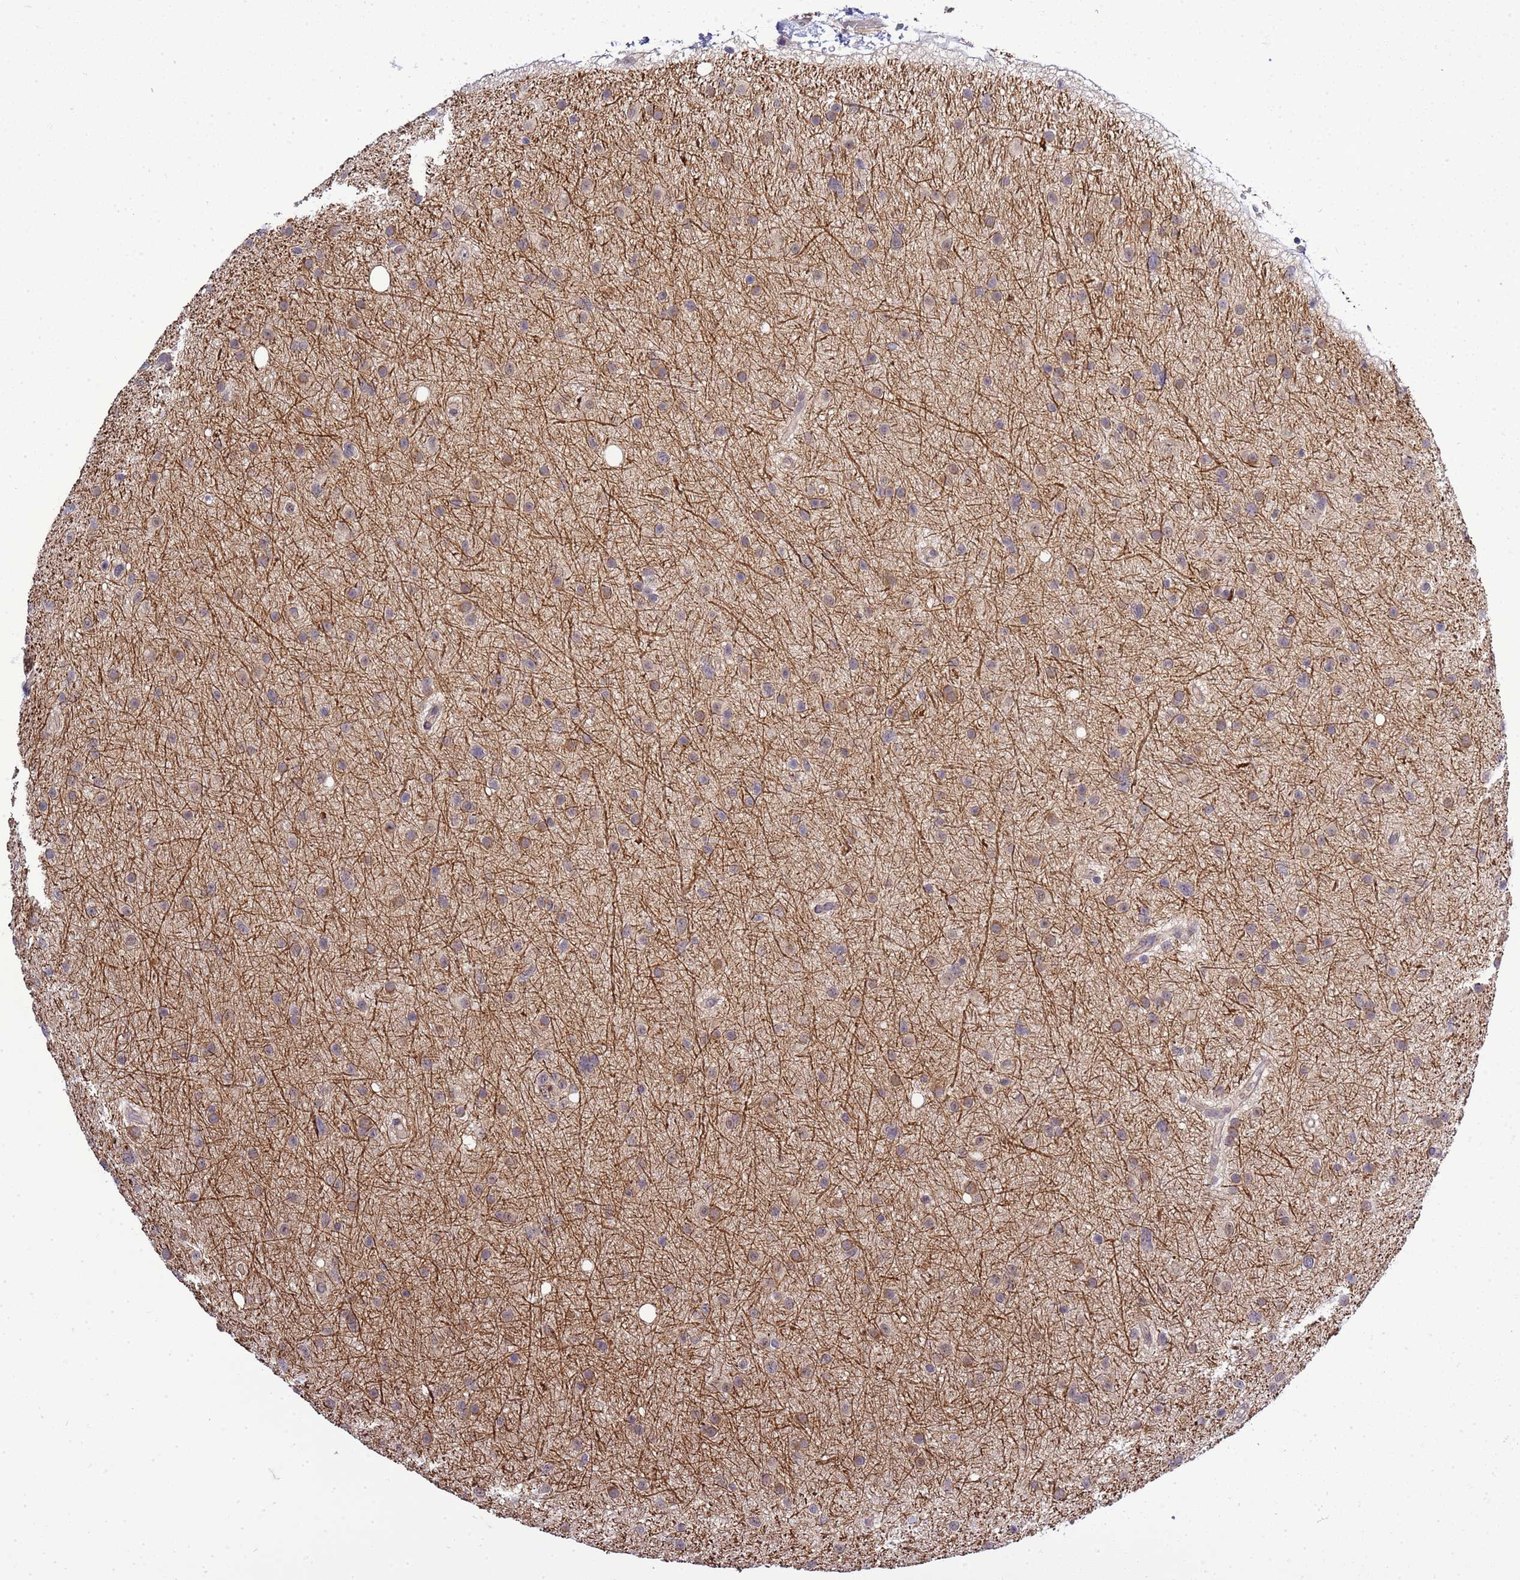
{"staining": {"intensity": "weak", "quantity": "<25%", "location": "nuclear"}, "tissue": "glioma", "cell_type": "Tumor cells", "image_type": "cancer", "snomed": [{"axis": "morphology", "description": "Glioma, malignant, Low grade"}, {"axis": "topography", "description": "Cerebral cortex"}], "caption": "Histopathology image shows no protein expression in tumor cells of glioma tissue.", "gene": "GEN1", "patient": {"sex": "female", "age": 39}}